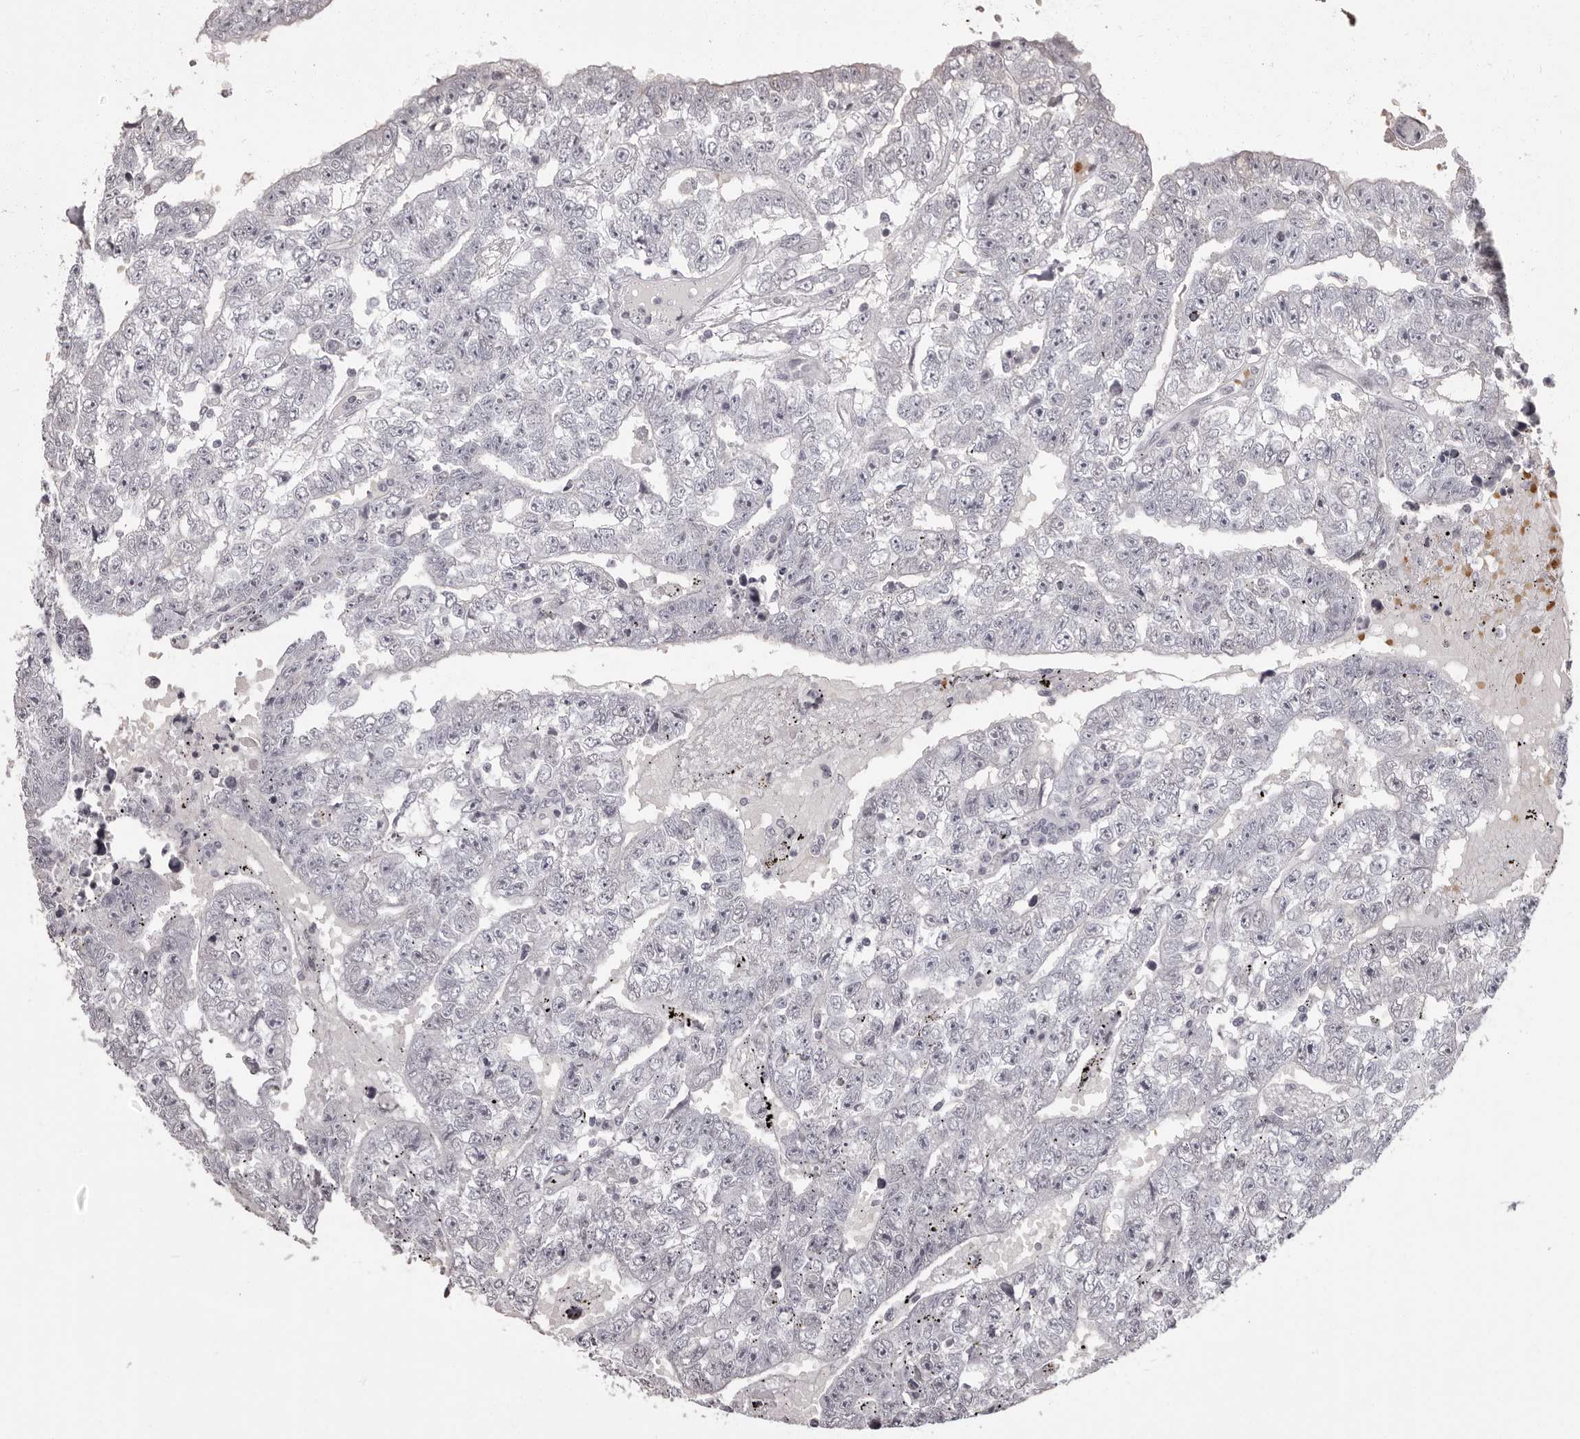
{"staining": {"intensity": "negative", "quantity": "none", "location": "none"}, "tissue": "testis cancer", "cell_type": "Tumor cells", "image_type": "cancer", "snomed": [{"axis": "morphology", "description": "Carcinoma, Embryonal, NOS"}, {"axis": "topography", "description": "Testis"}], "caption": "DAB immunohistochemical staining of testis embryonal carcinoma shows no significant expression in tumor cells. (DAB IHC, high magnification).", "gene": "C8orf74", "patient": {"sex": "male", "age": 25}}